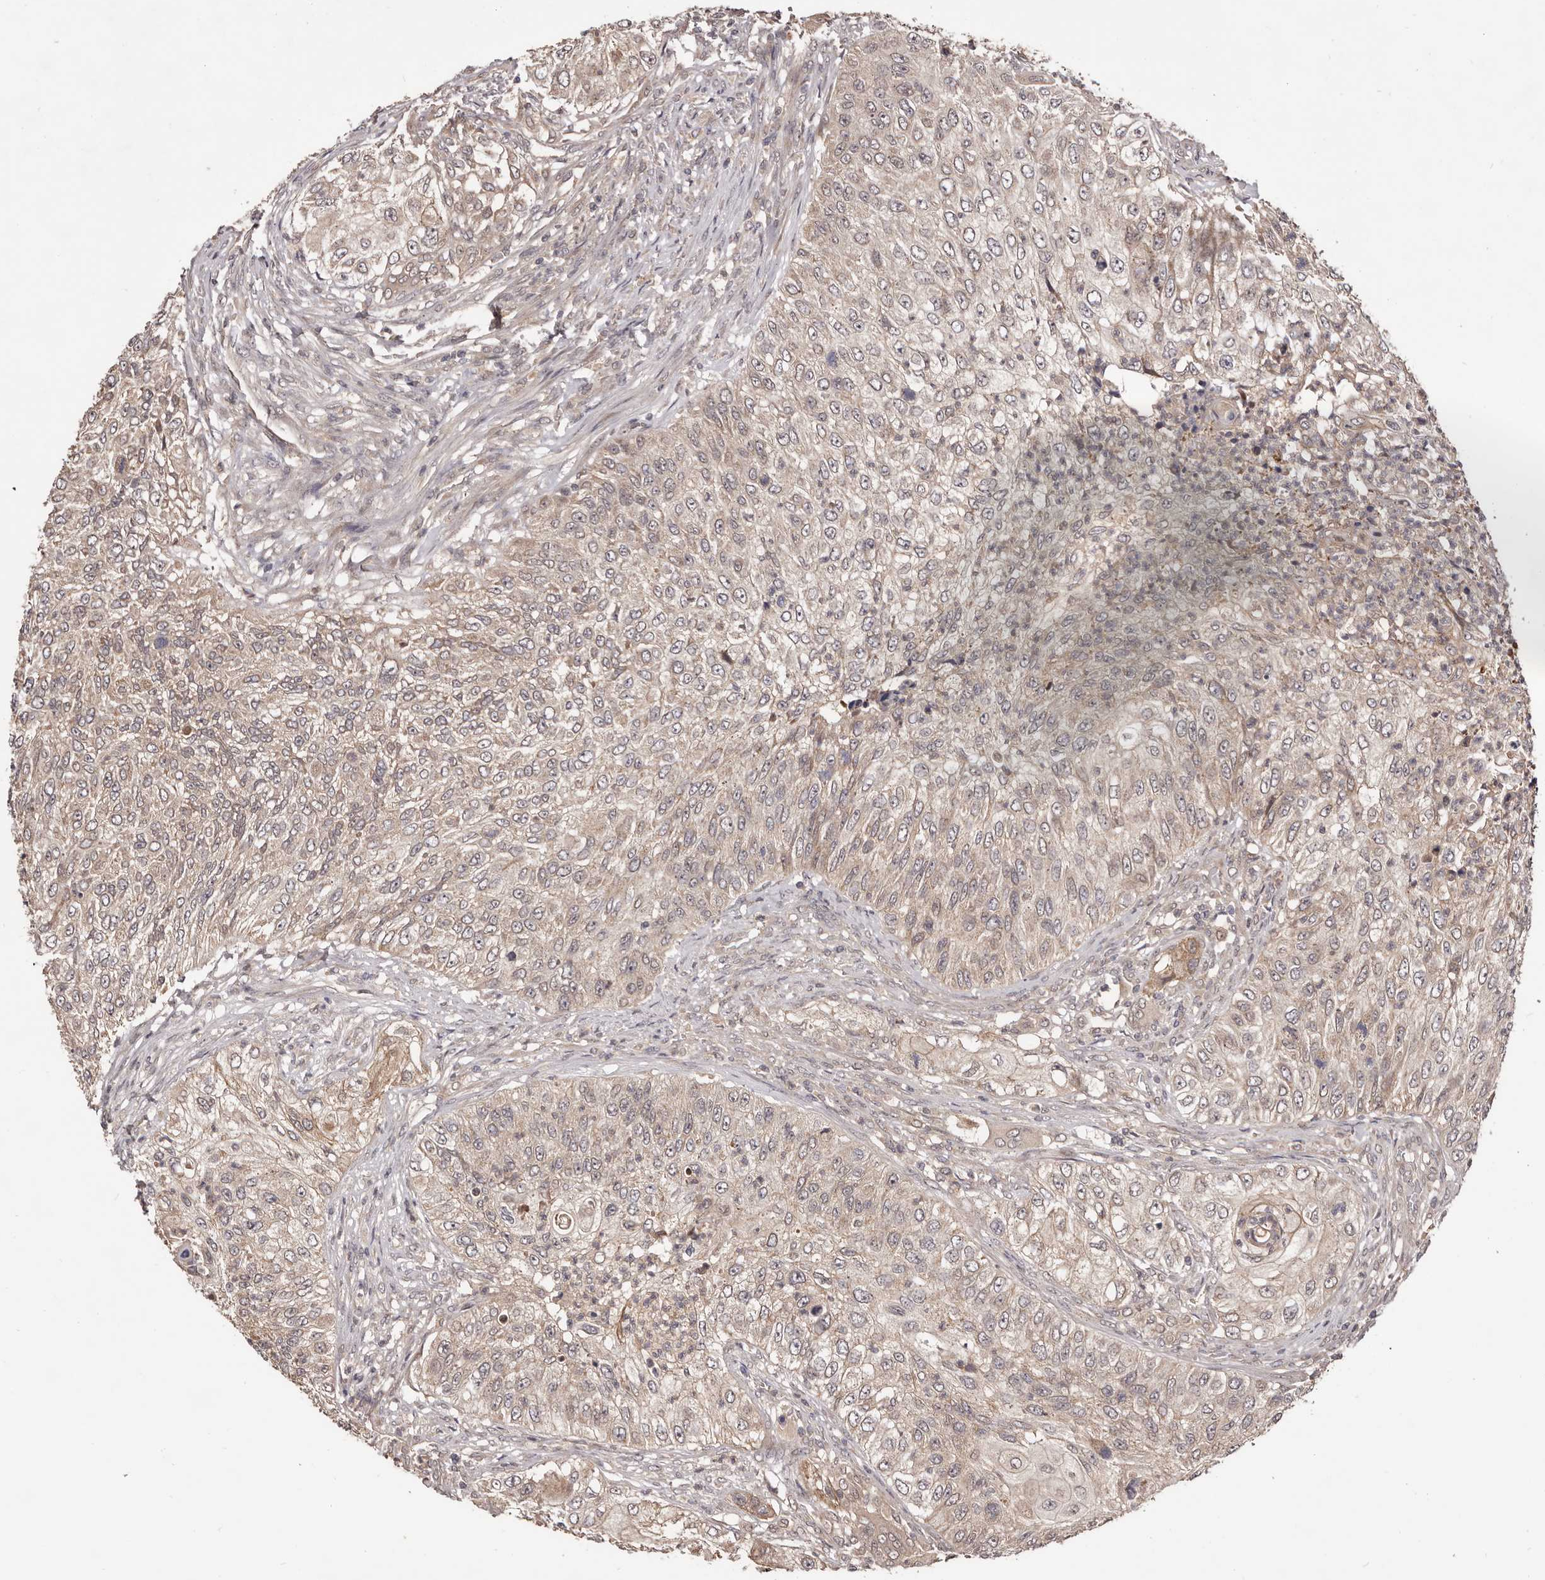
{"staining": {"intensity": "weak", "quantity": ">75%", "location": "cytoplasmic/membranous"}, "tissue": "urothelial cancer", "cell_type": "Tumor cells", "image_type": "cancer", "snomed": [{"axis": "morphology", "description": "Urothelial carcinoma, High grade"}, {"axis": "topography", "description": "Urinary bladder"}], "caption": "High-magnification brightfield microscopy of urothelial cancer stained with DAB (3,3'-diaminobenzidine) (brown) and counterstained with hematoxylin (blue). tumor cells exhibit weak cytoplasmic/membranous expression is seen in approximately>75% of cells.", "gene": "MDP1", "patient": {"sex": "female", "age": 60}}